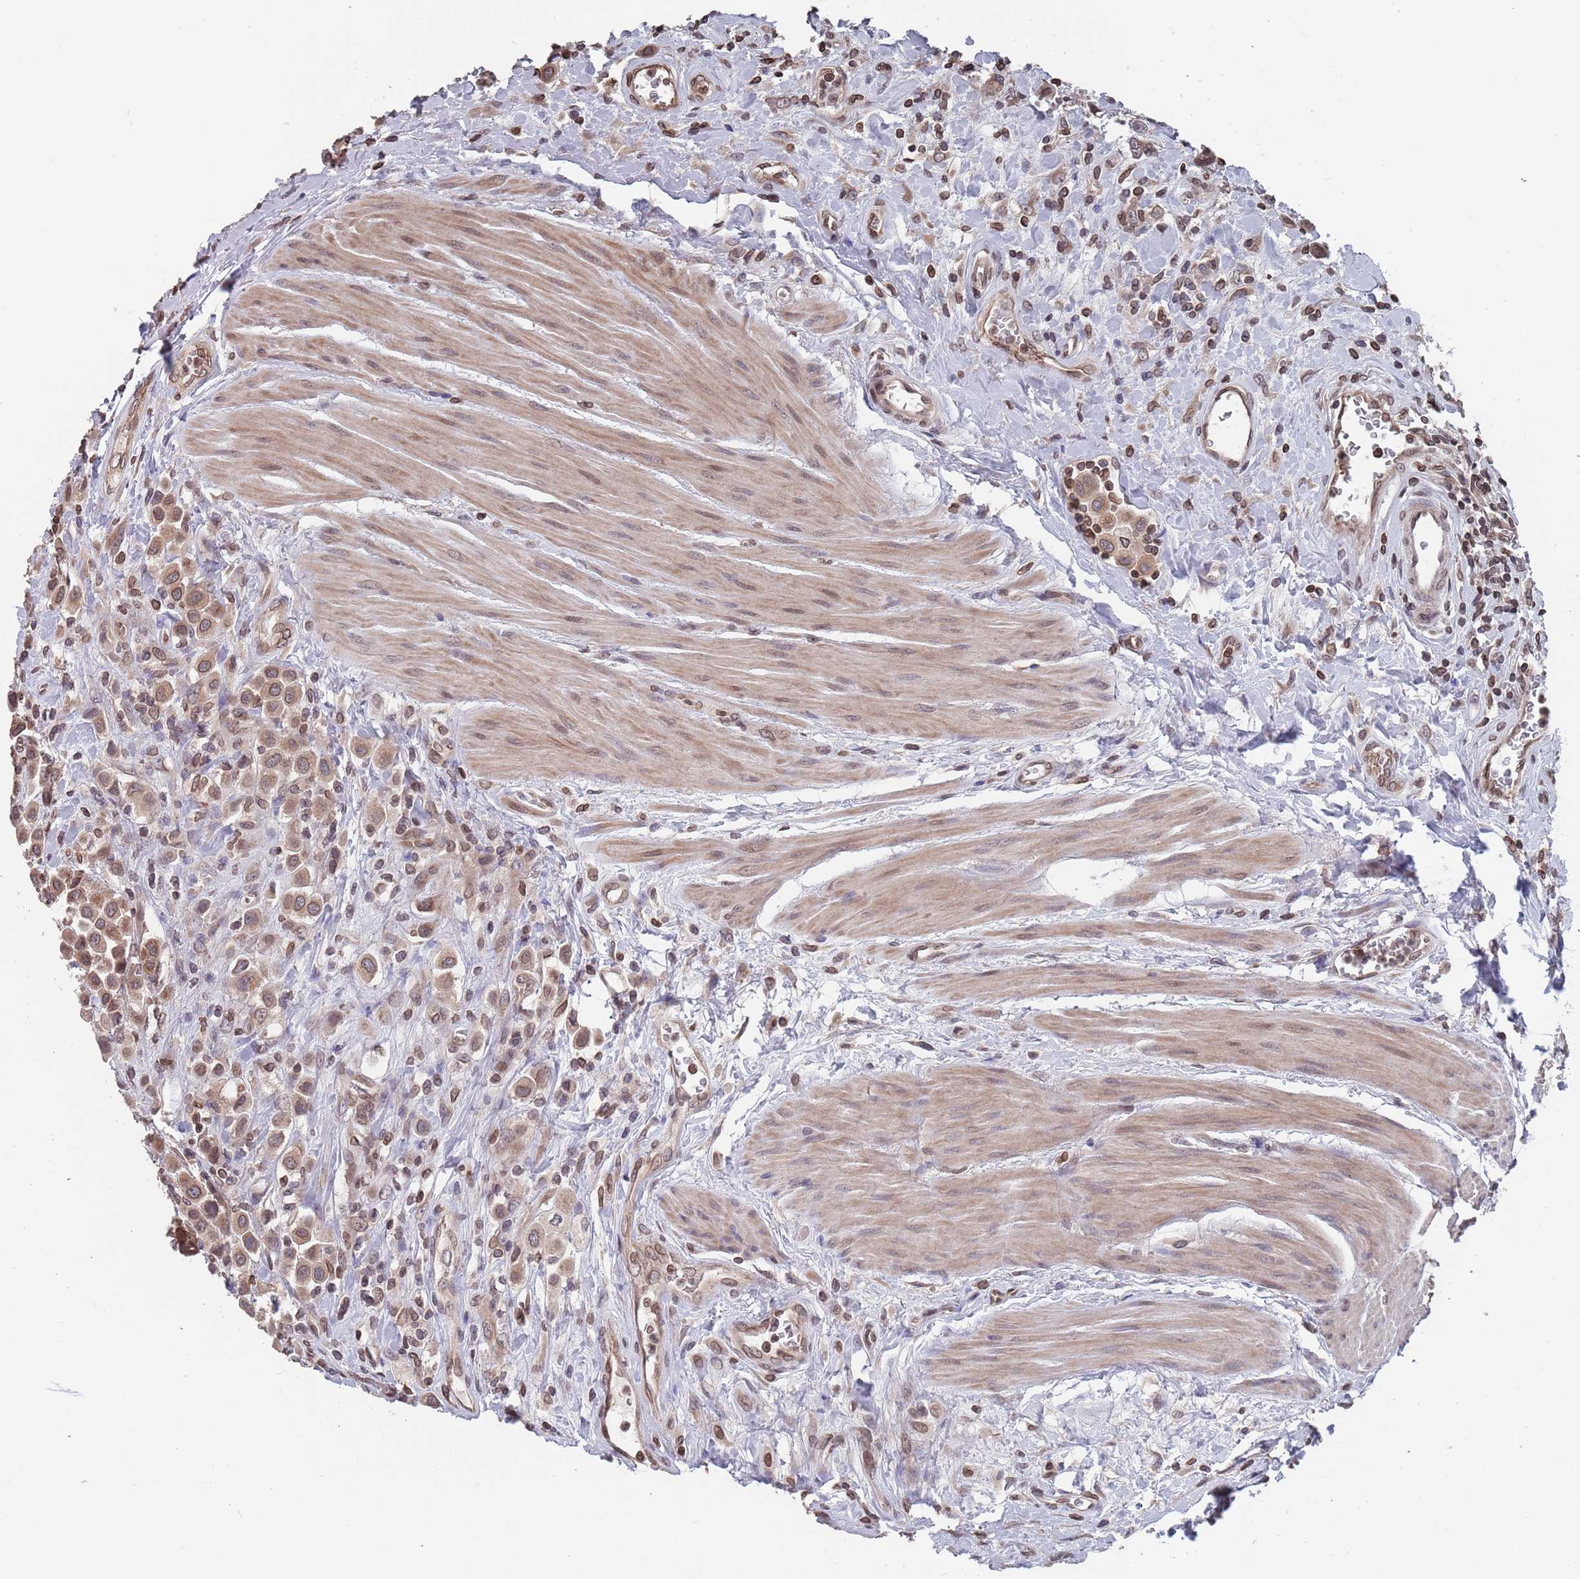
{"staining": {"intensity": "weak", "quantity": ">75%", "location": "cytoplasmic/membranous,nuclear"}, "tissue": "urothelial cancer", "cell_type": "Tumor cells", "image_type": "cancer", "snomed": [{"axis": "morphology", "description": "Urothelial carcinoma, High grade"}, {"axis": "topography", "description": "Urinary bladder"}], "caption": "A photomicrograph showing weak cytoplasmic/membranous and nuclear expression in about >75% of tumor cells in high-grade urothelial carcinoma, as visualized by brown immunohistochemical staining.", "gene": "SDHAF3", "patient": {"sex": "male", "age": 50}}